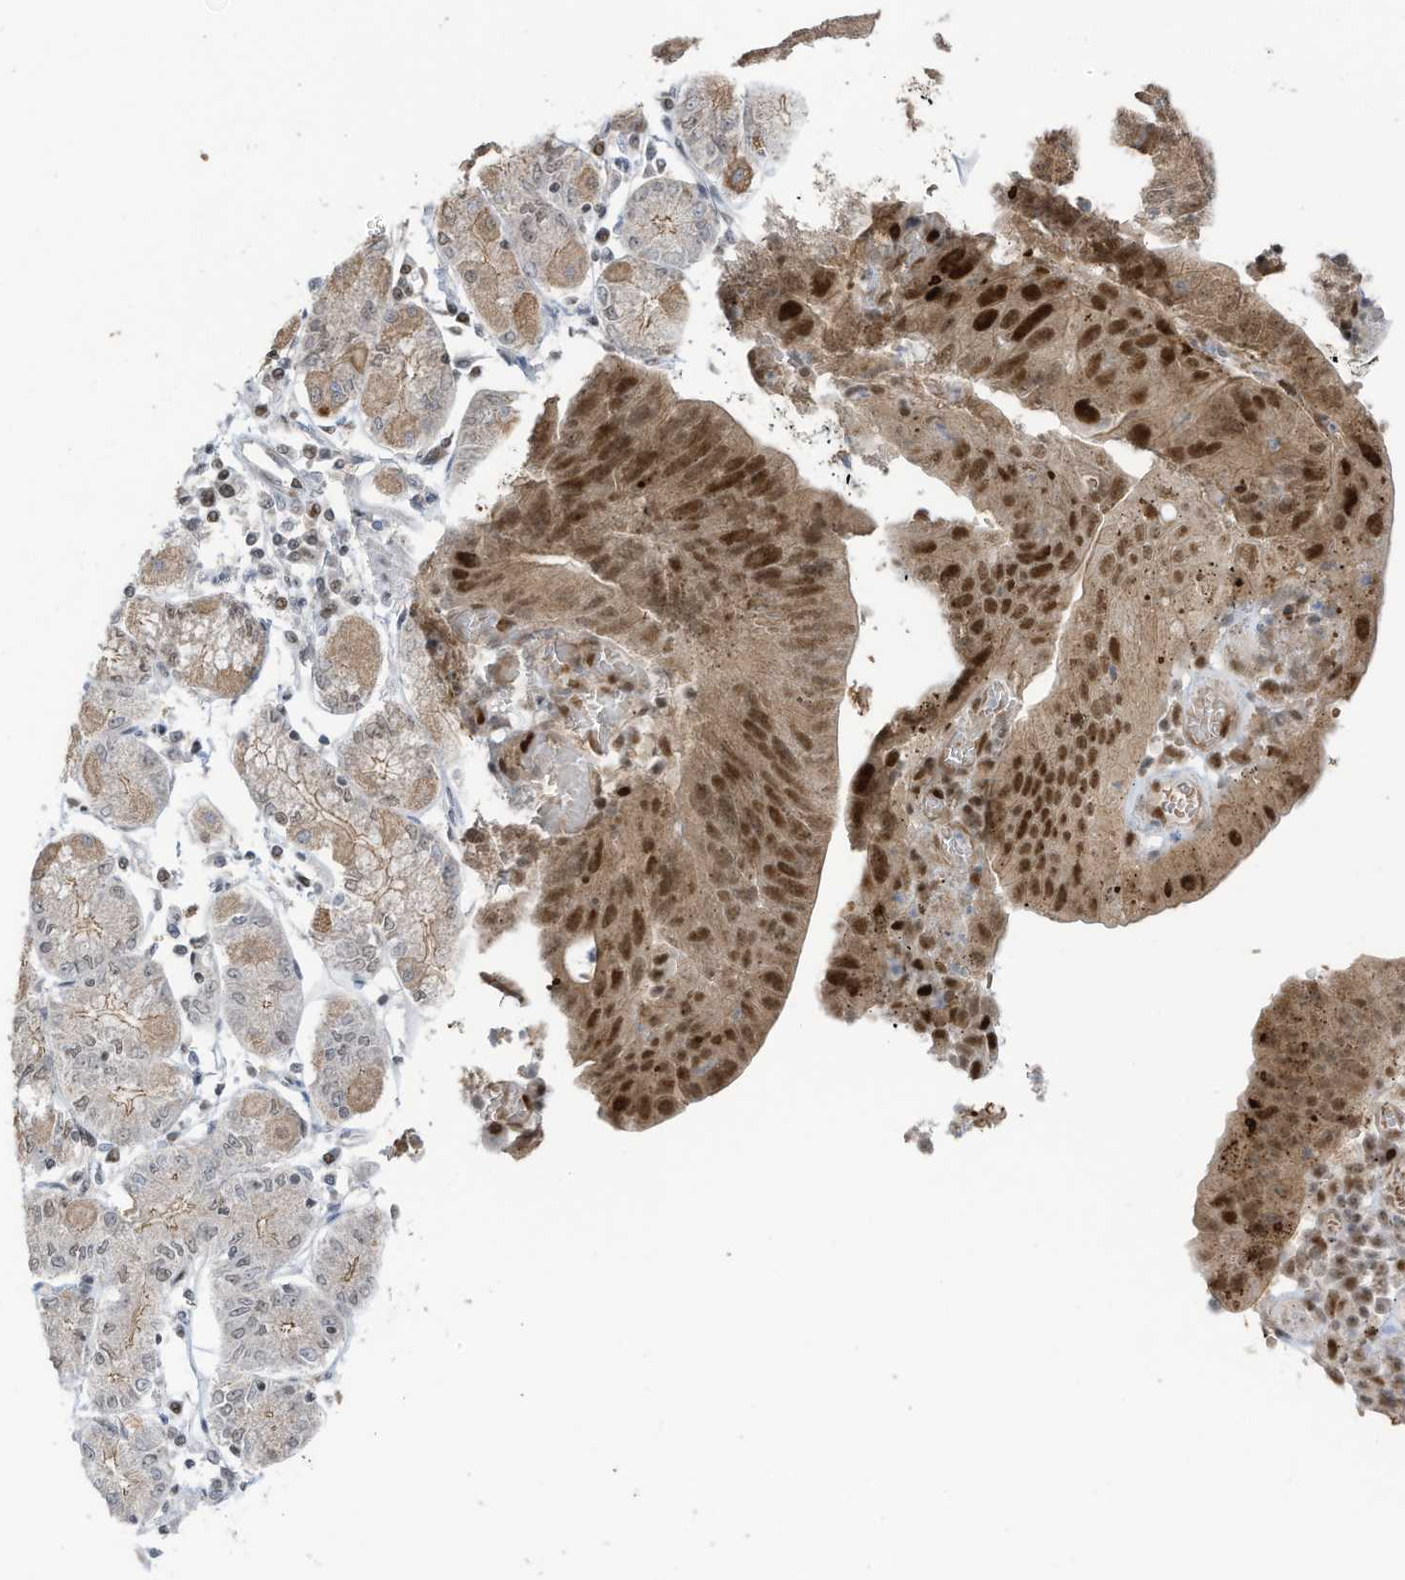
{"staining": {"intensity": "strong", "quantity": "25%-75%", "location": "nuclear"}, "tissue": "stomach cancer", "cell_type": "Tumor cells", "image_type": "cancer", "snomed": [{"axis": "morphology", "description": "Adenocarcinoma, NOS"}, {"axis": "topography", "description": "Stomach"}], "caption": "Brown immunohistochemical staining in stomach cancer (adenocarcinoma) demonstrates strong nuclear positivity in approximately 25%-75% of tumor cells. Nuclei are stained in blue.", "gene": "ZCWPW2", "patient": {"sex": "female", "age": 59}}